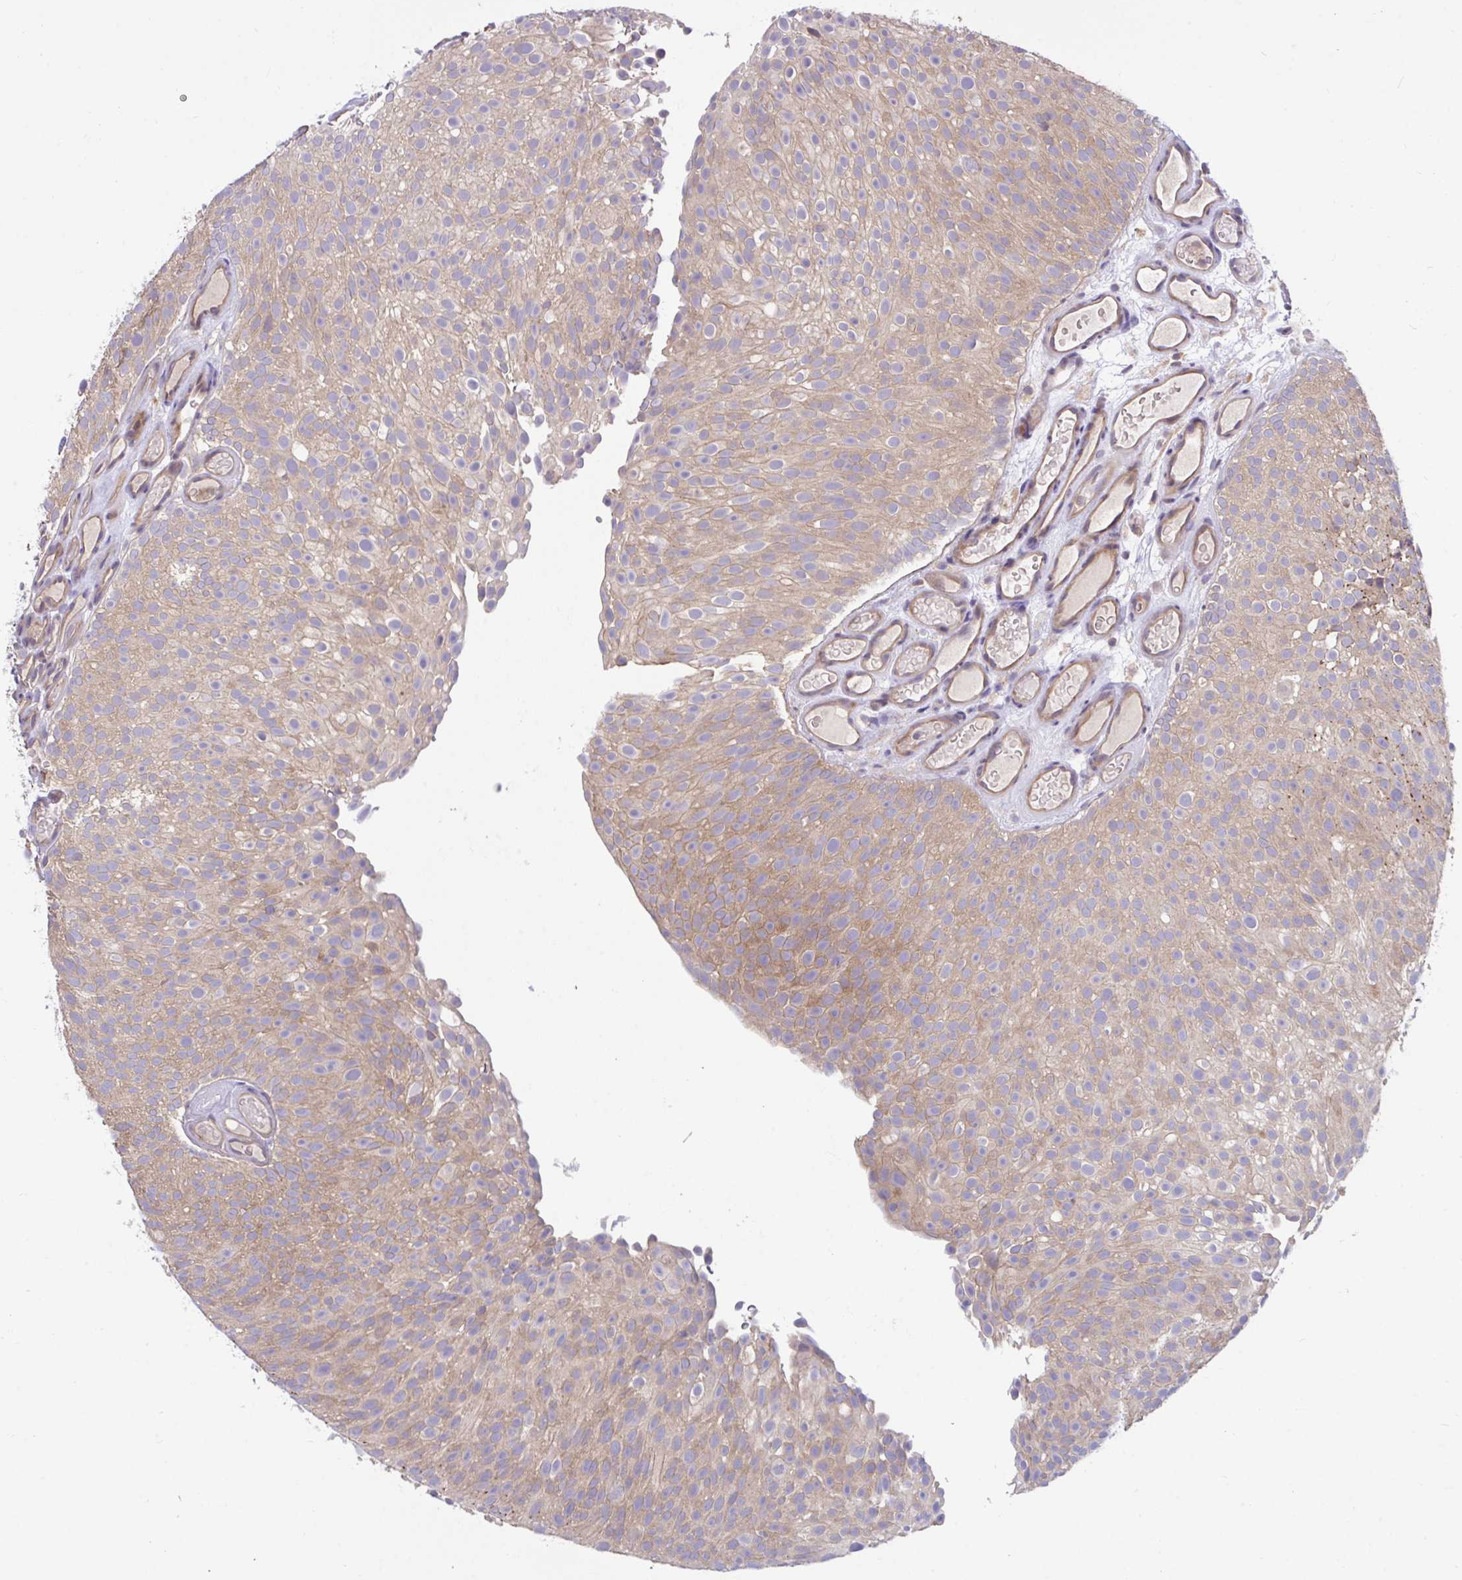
{"staining": {"intensity": "strong", "quantity": "25%-75%", "location": "cytoplasmic/membranous"}, "tissue": "urothelial cancer", "cell_type": "Tumor cells", "image_type": "cancer", "snomed": [{"axis": "morphology", "description": "Urothelial carcinoma, Low grade"}, {"axis": "topography", "description": "Urinary bladder"}], "caption": "About 25%-75% of tumor cells in human urothelial cancer display strong cytoplasmic/membranous protein positivity as visualized by brown immunohistochemical staining.", "gene": "IST1", "patient": {"sex": "male", "age": 78}}